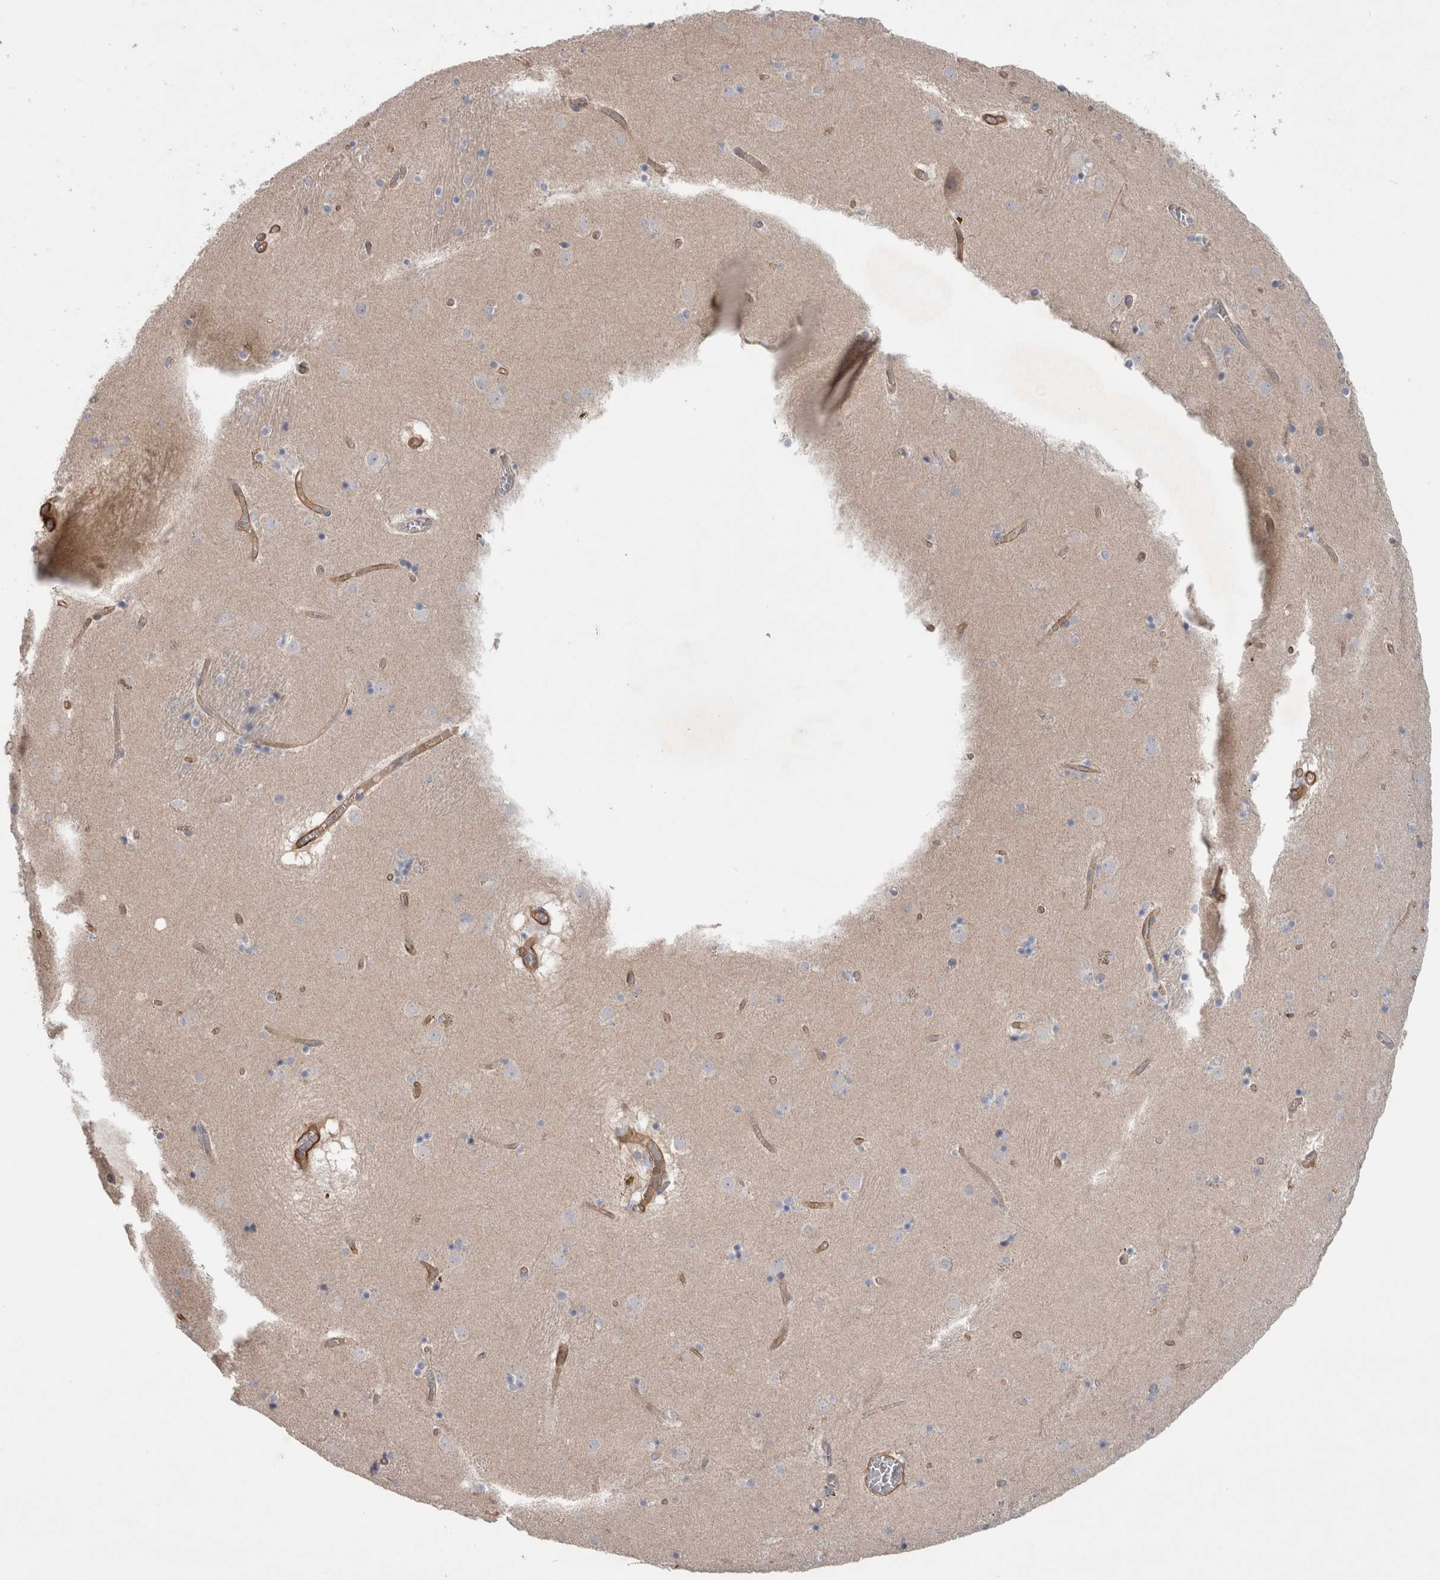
{"staining": {"intensity": "negative", "quantity": "none", "location": "none"}, "tissue": "caudate", "cell_type": "Glial cells", "image_type": "normal", "snomed": [{"axis": "morphology", "description": "Normal tissue, NOS"}, {"axis": "topography", "description": "Lateral ventricle wall"}], "caption": "DAB immunohistochemical staining of normal caudate demonstrates no significant positivity in glial cells.", "gene": "BCAM", "patient": {"sex": "male", "age": 70}}